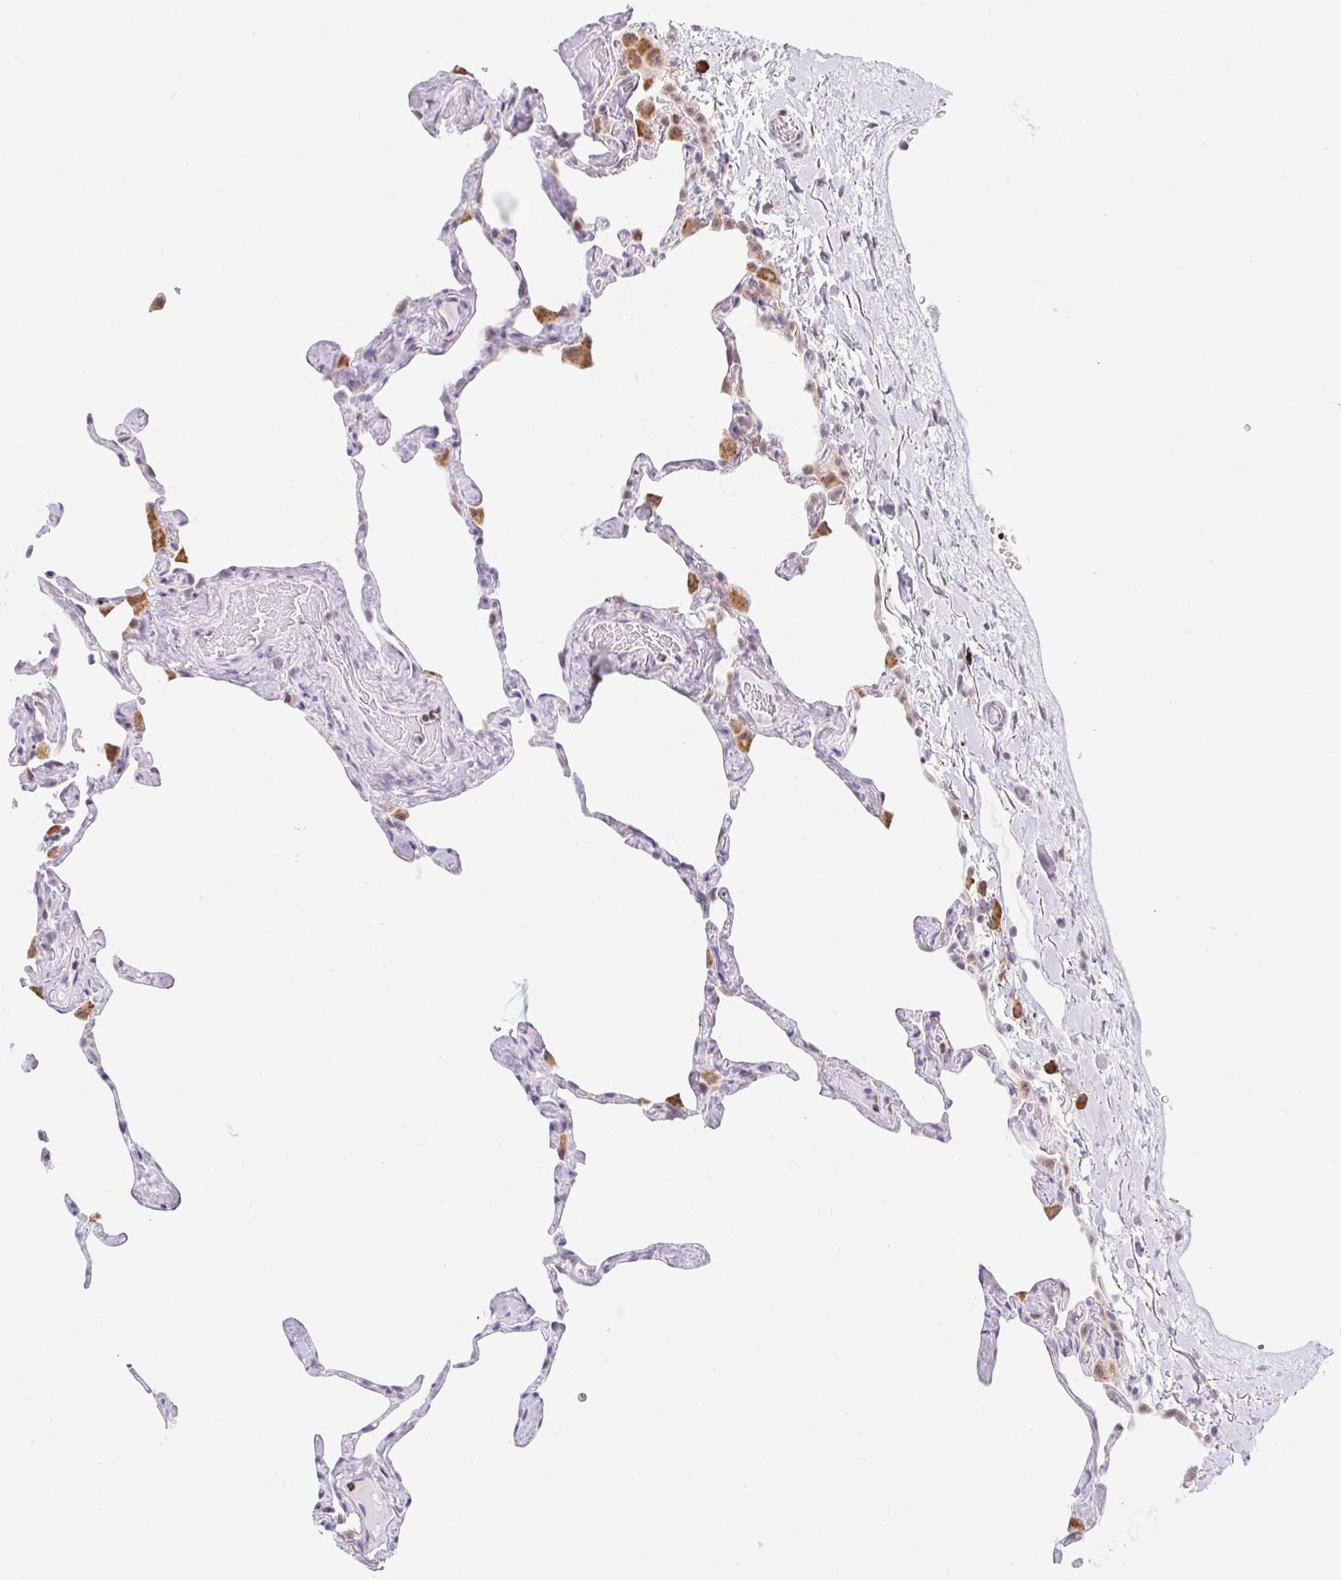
{"staining": {"intensity": "moderate", "quantity": "<25%", "location": "cytoplasmic/membranous"}, "tissue": "lung", "cell_type": "Alveolar cells", "image_type": "normal", "snomed": [{"axis": "morphology", "description": "Normal tissue, NOS"}, {"axis": "topography", "description": "Lung"}], "caption": "Moderate cytoplasmic/membranous positivity is appreciated in approximately <25% of alveolar cells in normal lung.", "gene": "SRSF10", "patient": {"sex": "male", "age": 65}}